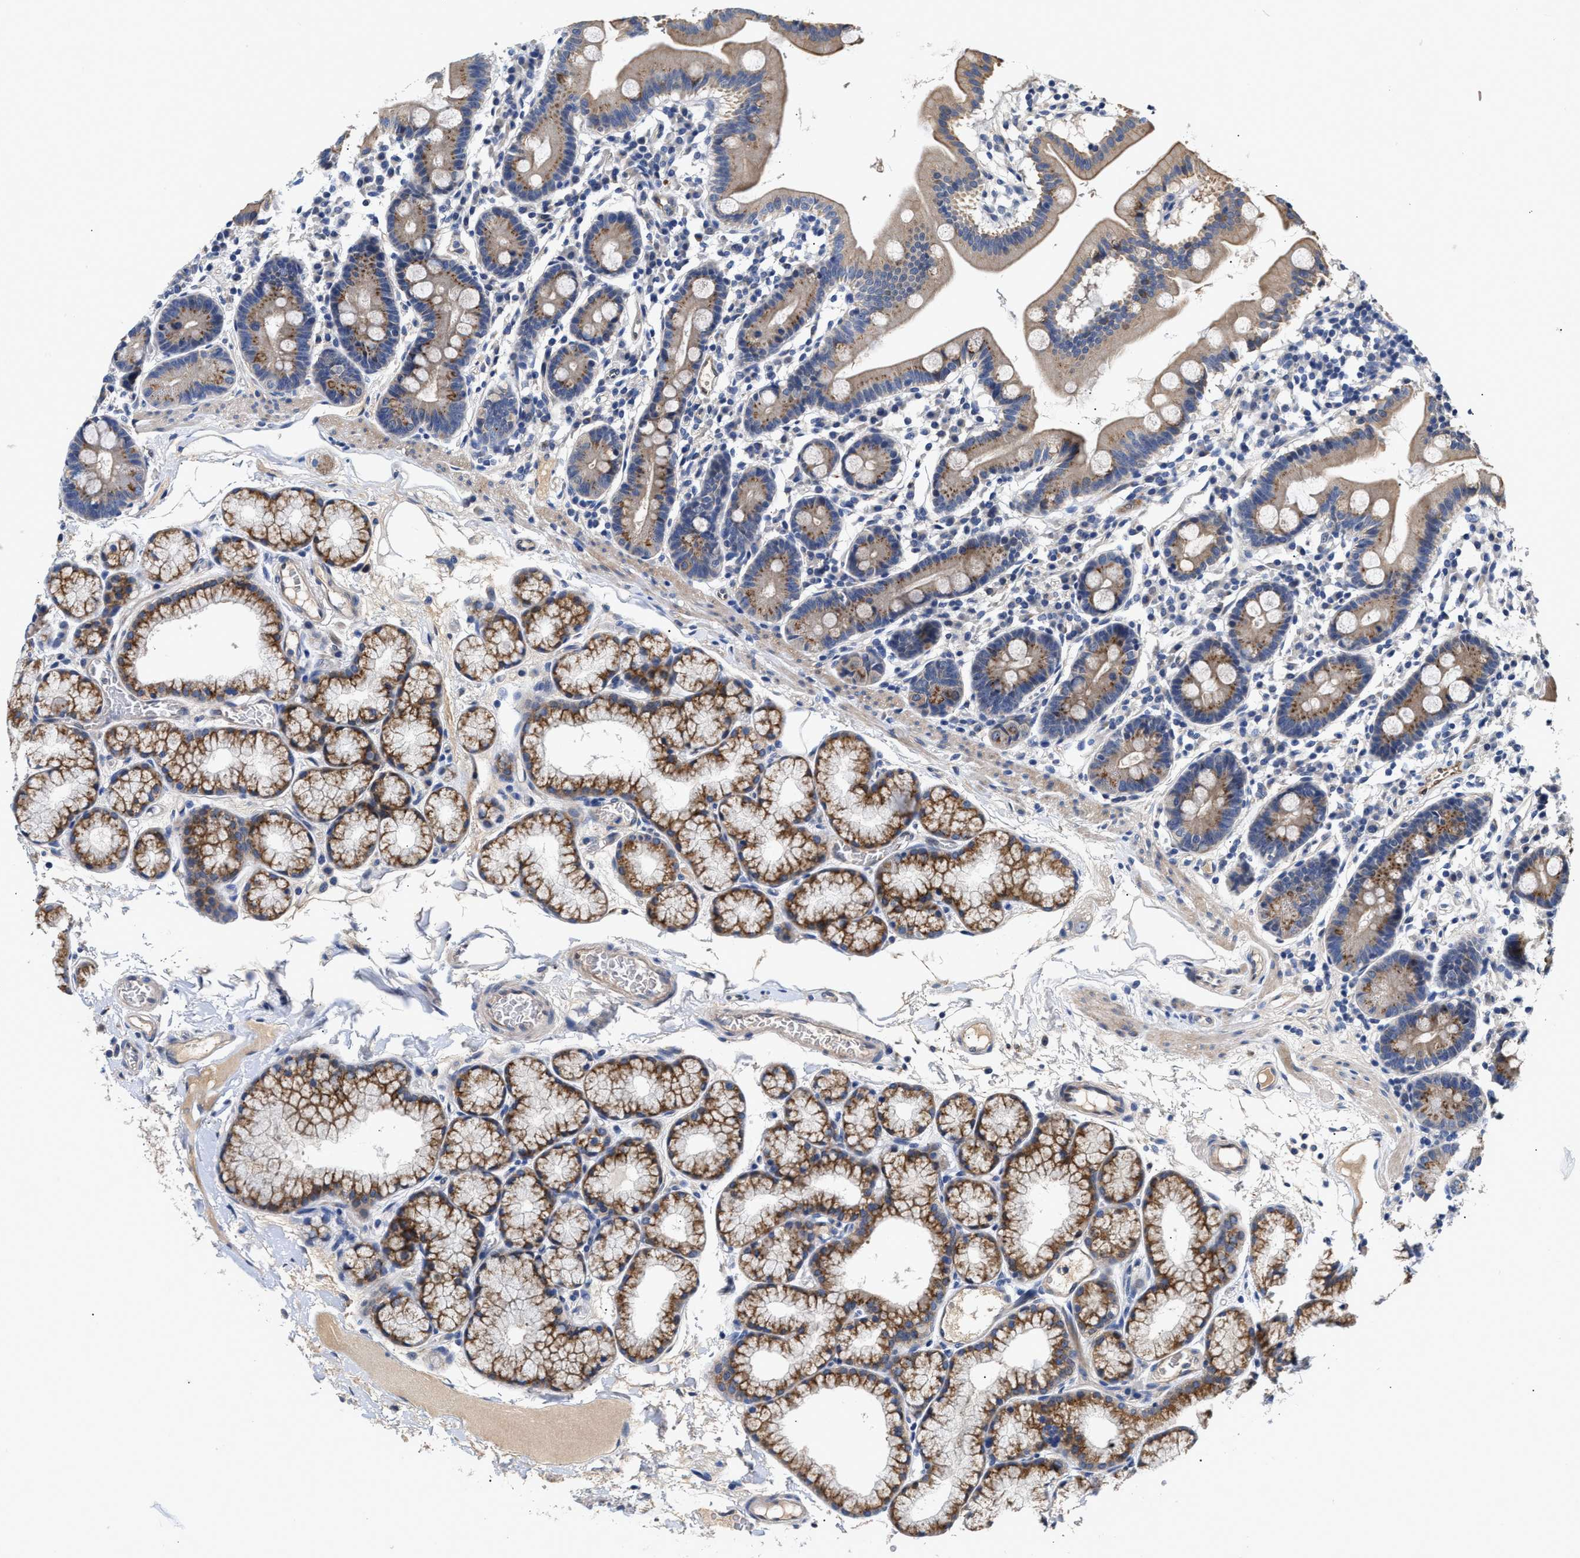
{"staining": {"intensity": "moderate", "quantity": "25%-75%", "location": "cytoplasmic/membranous"}, "tissue": "duodenum", "cell_type": "Glandular cells", "image_type": "normal", "snomed": [{"axis": "morphology", "description": "Normal tissue, NOS"}, {"axis": "topography", "description": "Duodenum"}], "caption": "An immunohistochemistry image of unremarkable tissue is shown. Protein staining in brown labels moderate cytoplasmic/membranous positivity in duodenum within glandular cells.", "gene": "CCDC146", "patient": {"sex": "male", "age": 50}}